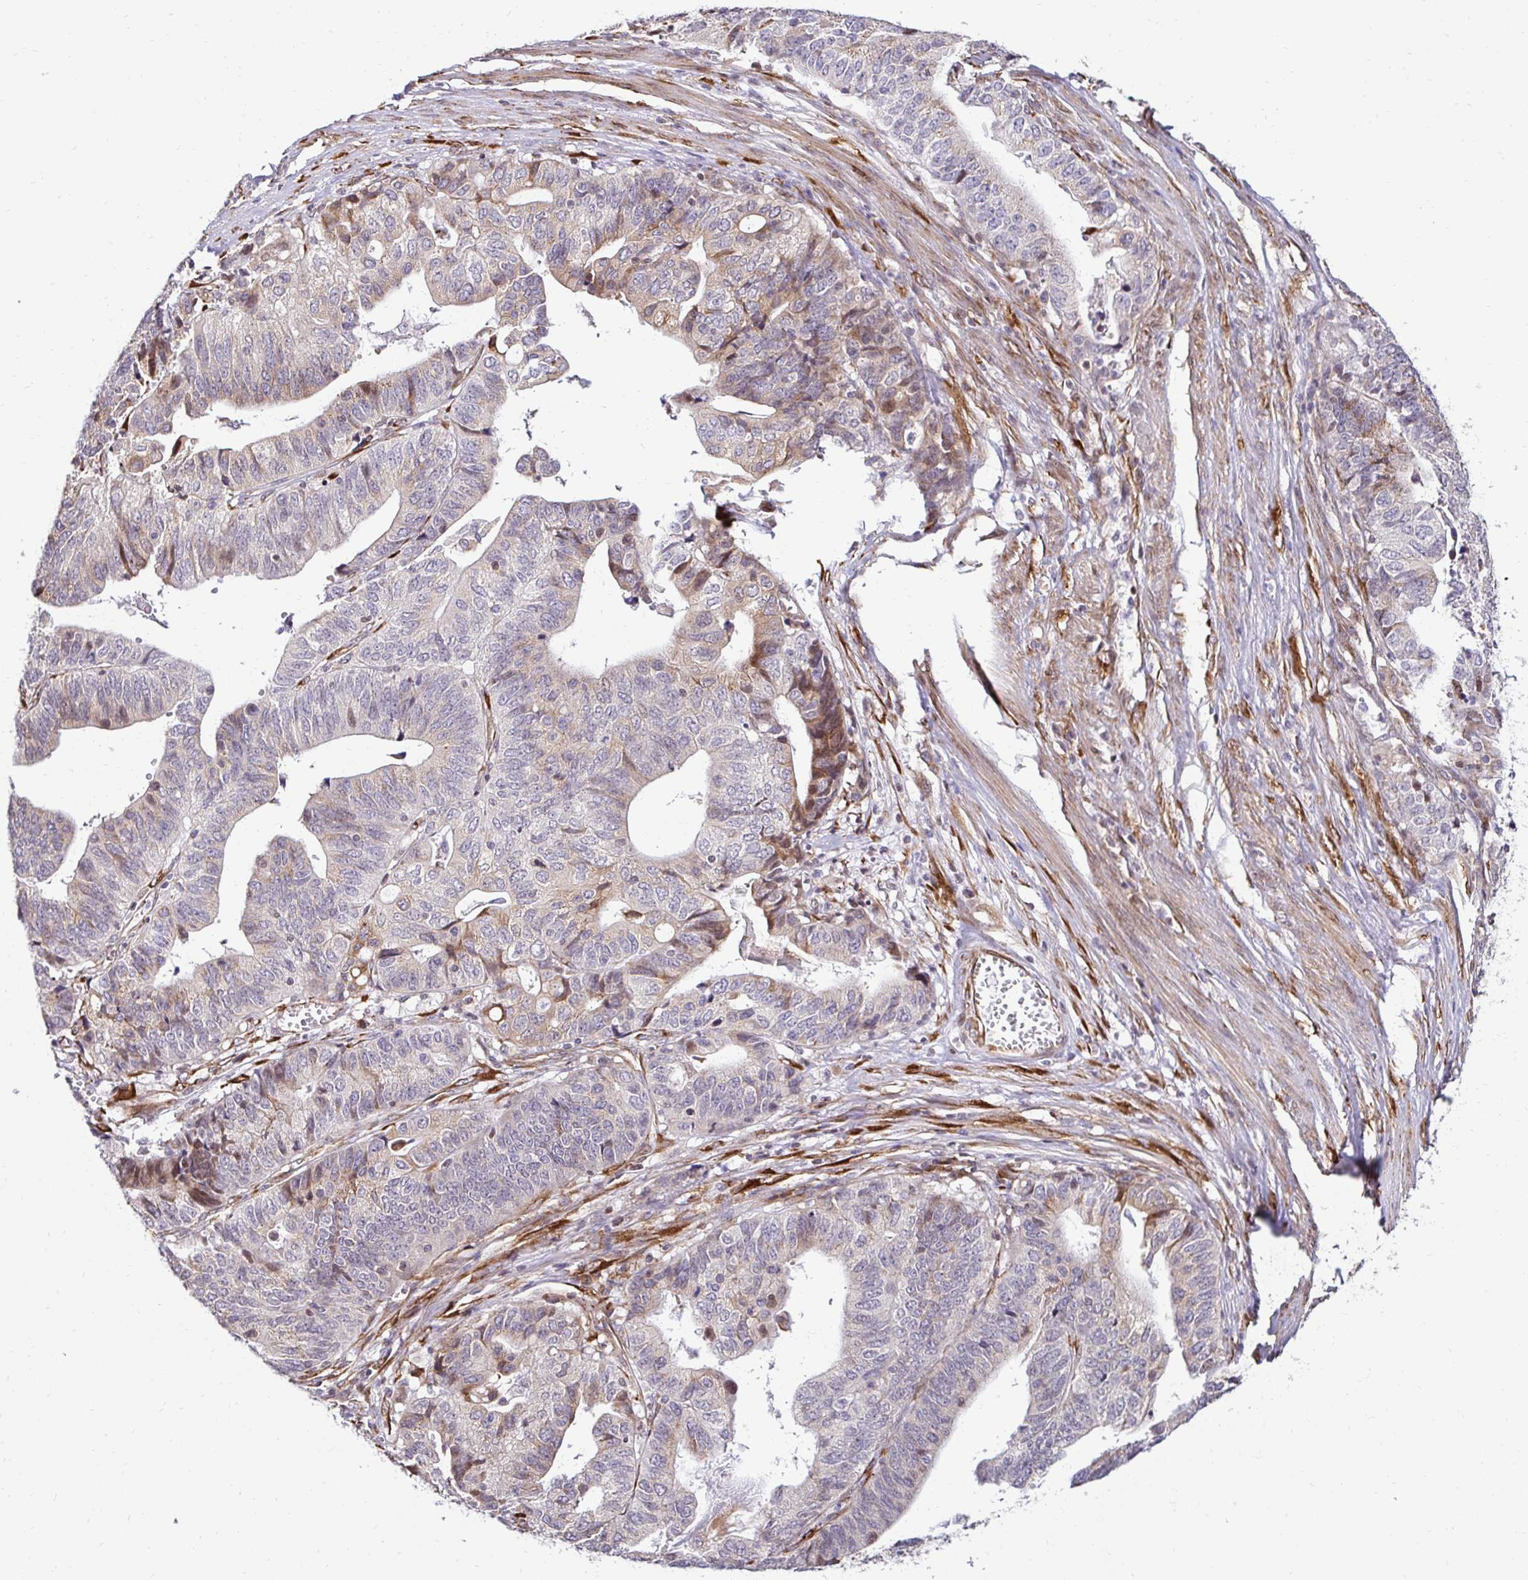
{"staining": {"intensity": "weak", "quantity": "<25%", "location": "cytoplasmic/membranous"}, "tissue": "stomach cancer", "cell_type": "Tumor cells", "image_type": "cancer", "snomed": [{"axis": "morphology", "description": "Adenocarcinoma, NOS"}, {"axis": "topography", "description": "Stomach, upper"}], "caption": "Tumor cells are negative for brown protein staining in stomach cancer (adenocarcinoma).", "gene": "HPS1", "patient": {"sex": "female", "age": 67}}